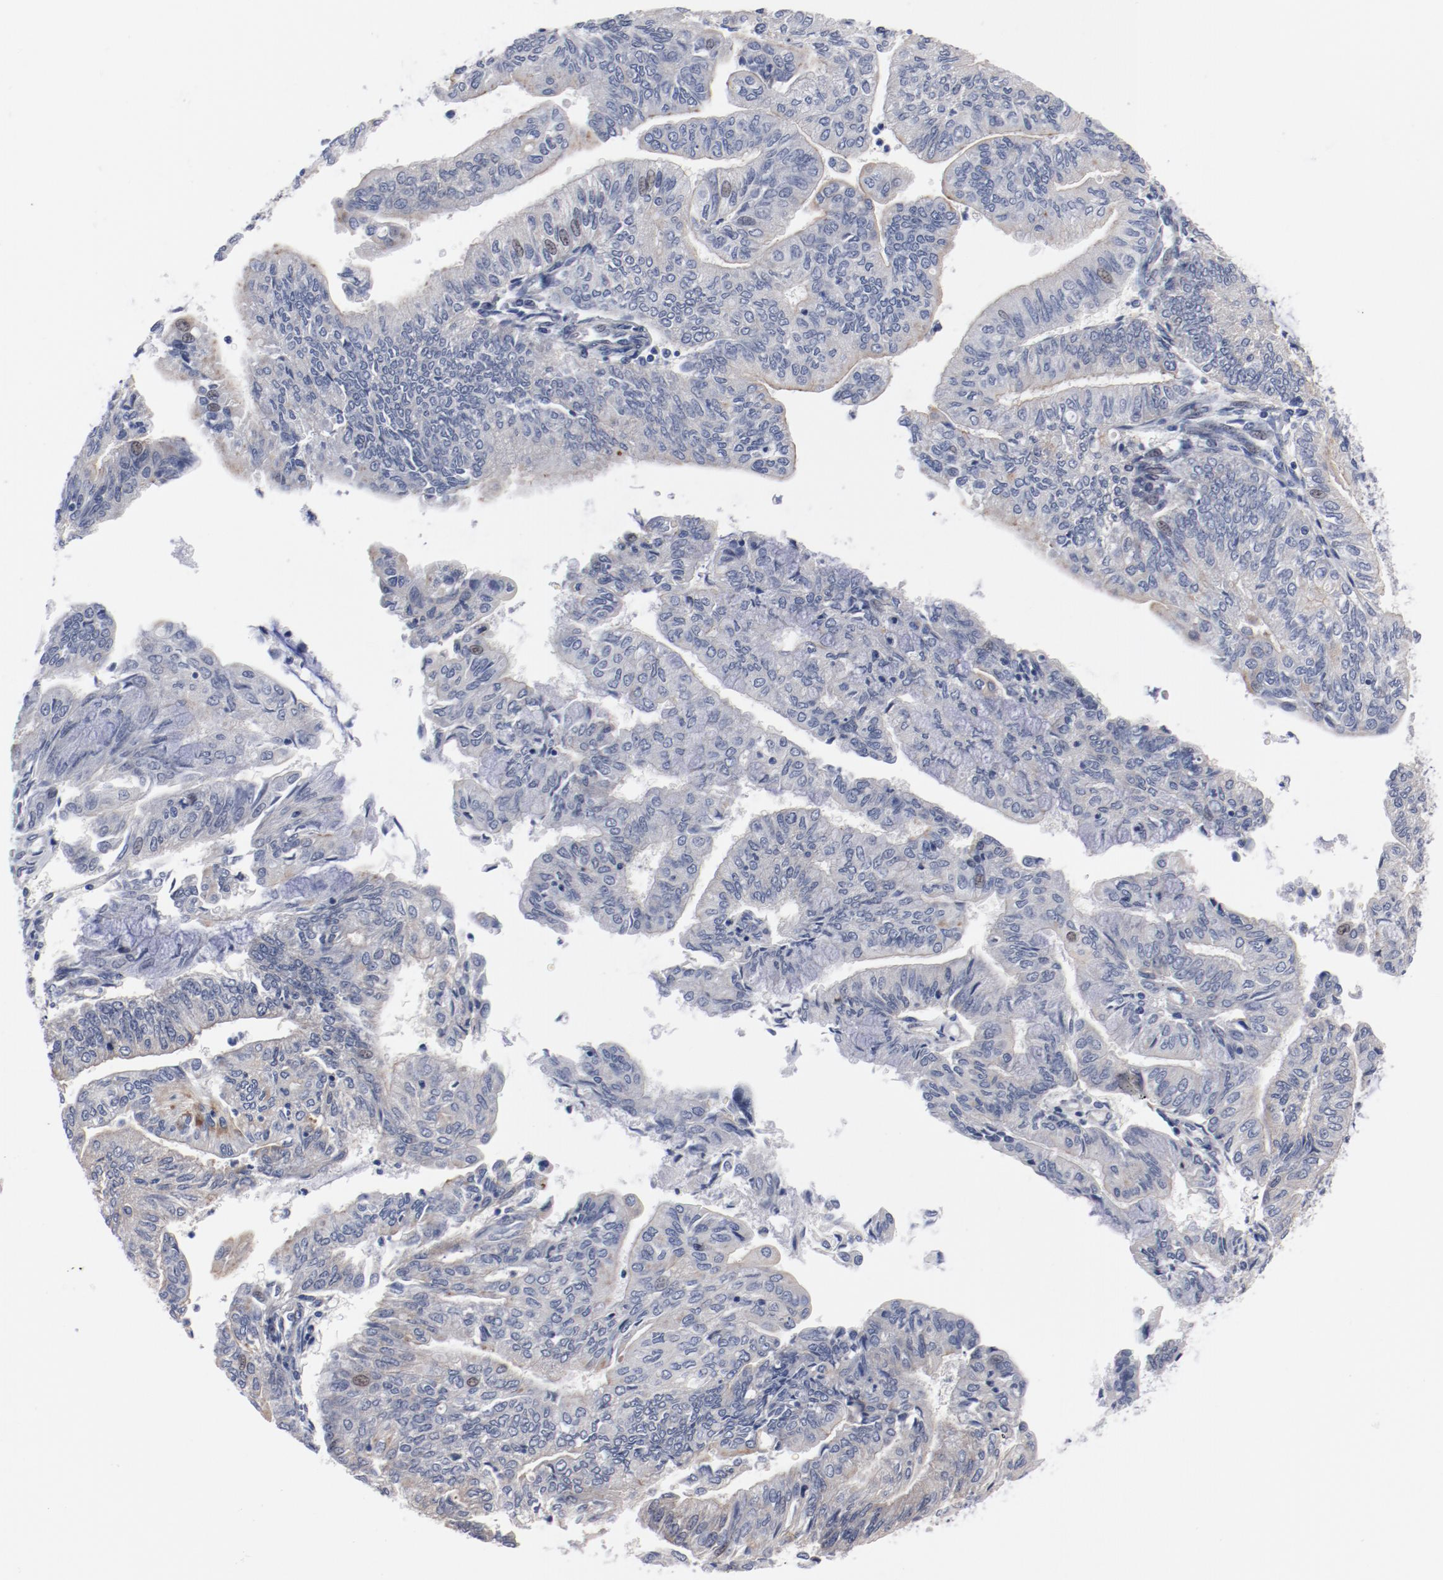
{"staining": {"intensity": "negative", "quantity": "none", "location": "none"}, "tissue": "endometrial cancer", "cell_type": "Tumor cells", "image_type": "cancer", "snomed": [{"axis": "morphology", "description": "Adenocarcinoma, NOS"}, {"axis": "topography", "description": "Endometrium"}], "caption": "The histopathology image displays no staining of tumor cells in endometrial cancer. (DAB (3,3'-diaminobenzidine) immunohistochemistry (IHC) with hematoxylin counter stain).", "gene": "GPR143", "patient": {"sex": "female", "age": 59}}